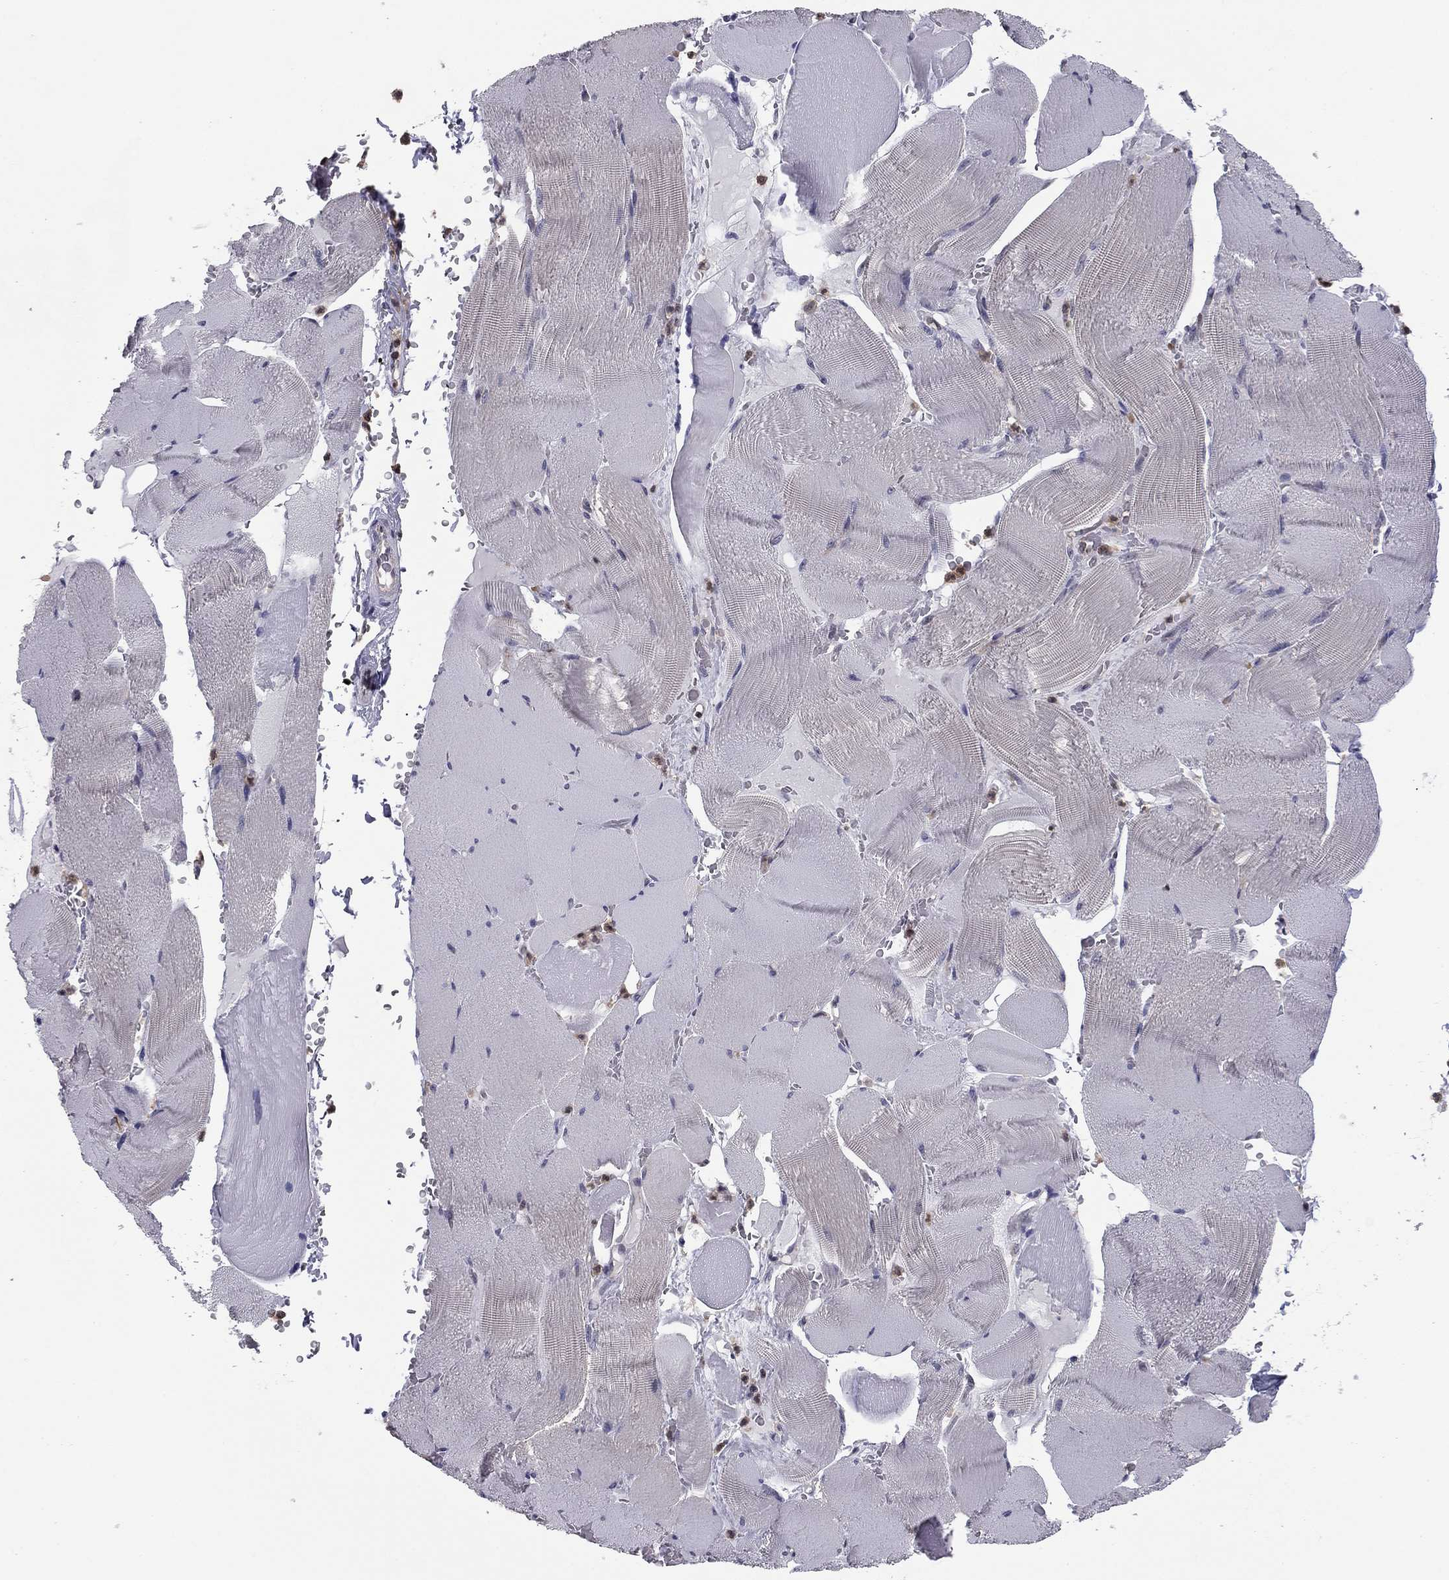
{"staining": {"intensity": "negative", "quantity": "none", "location": "none"}, "tissue": "skeletal muscle", "cell_type": "Myocytes", "image_type": "normal", "snomed": [{"axis": "morphology", "description": "Normal tissue, NOS"}, {"axis": "topography", "description": "Skeletal muscle"}], "caption": "Myocytes are negative for protein expression in benign human skeletal muscle.", "gene": "PLCB2", "patient": {"sex": "male", "age": 56}}